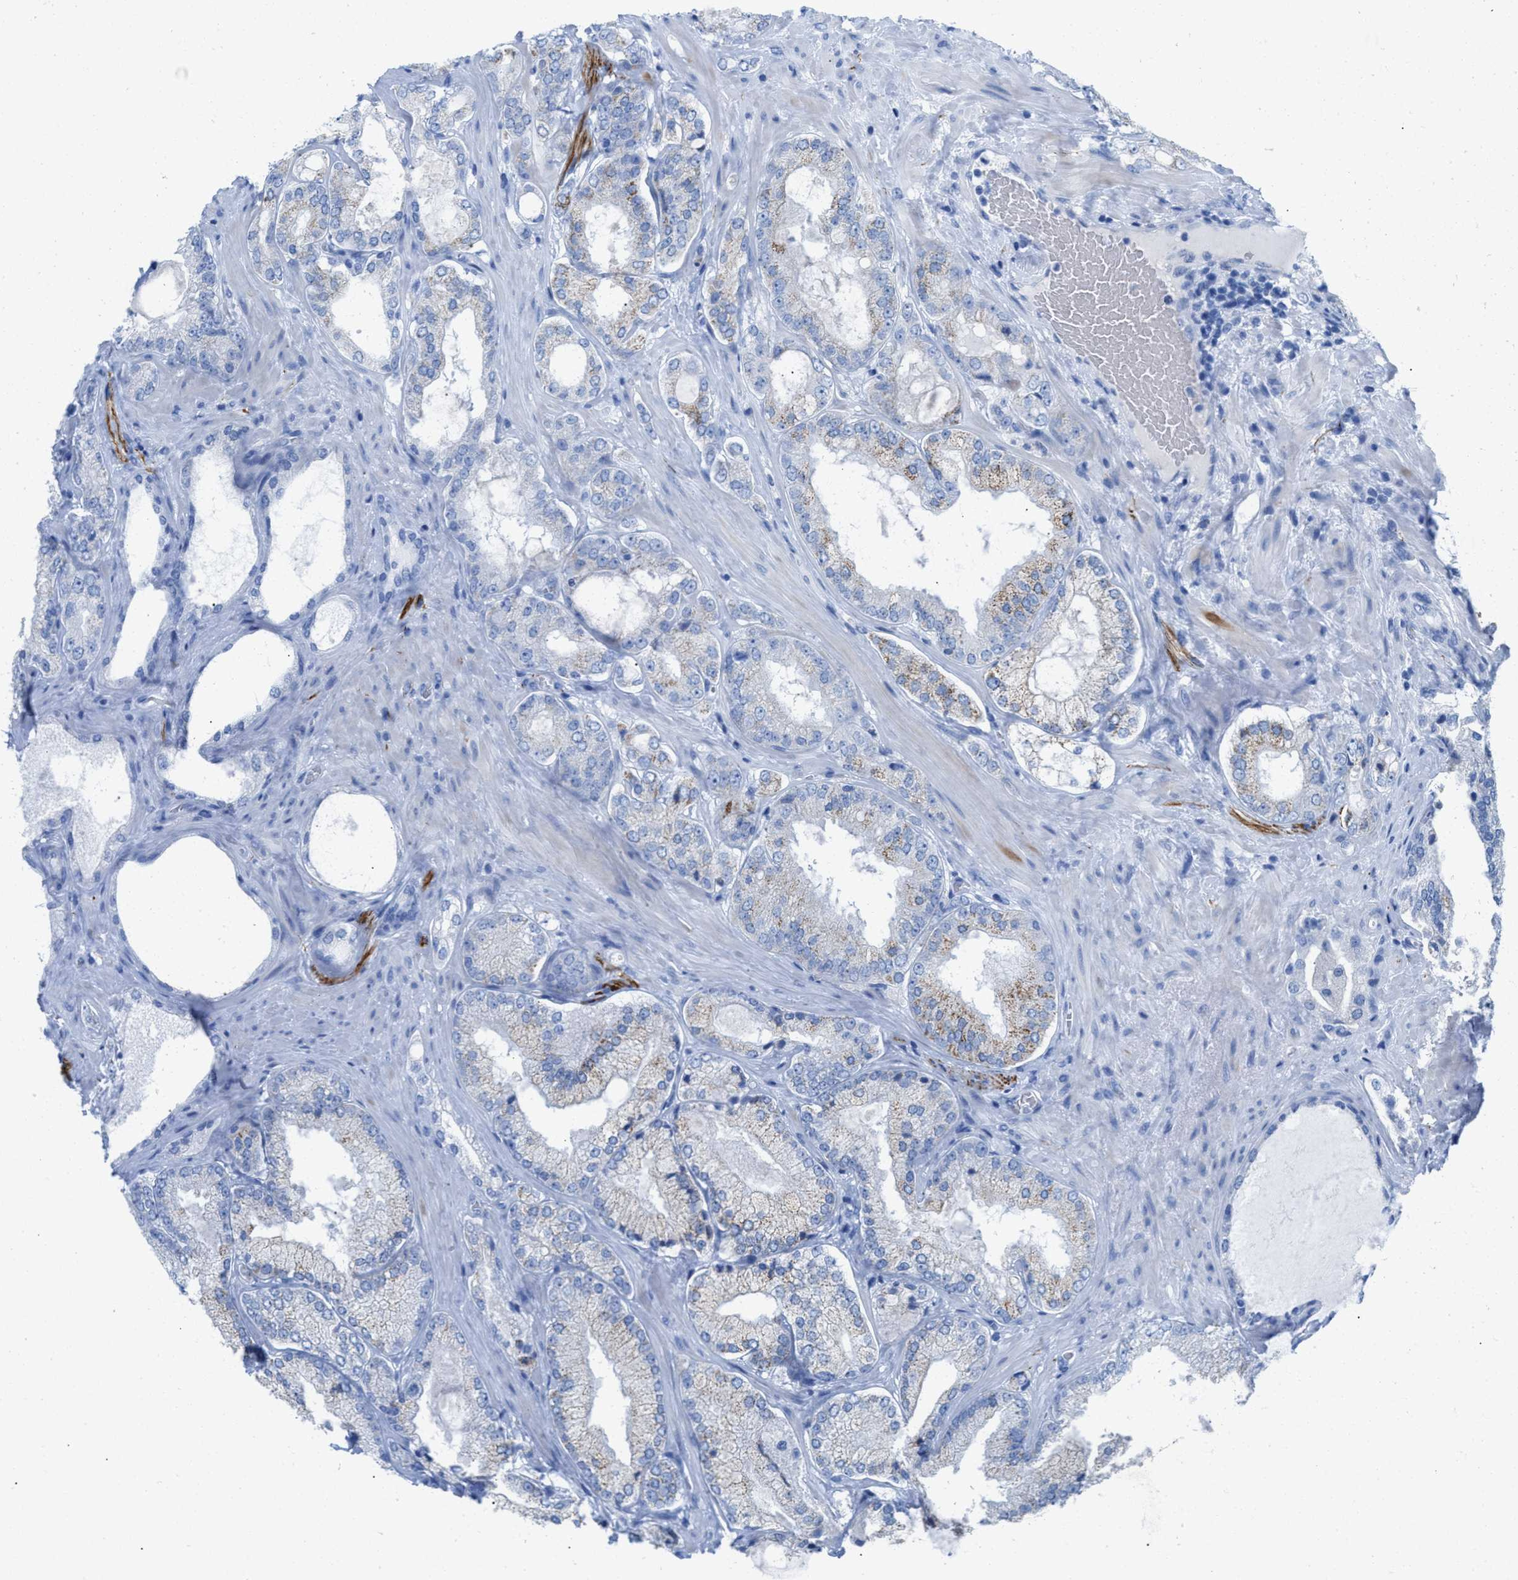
{"staining": {"intensity": "moderate", "quantity": "<25%", "location": "cytoplasmic/membranous"}, "tissue": "prostate cancer", "cell_type": "Tumor cells", "image_type": "cancer", "snomed": [{"axis": "morphology", "description": "Adenocarcinoma, Low grade"}, {"axis": "topography", "description": "Prostate"}], "caption": "Immunohistochemical staining of prostate cancer reveals moderate cytoplasmic/membranous protein expression in approximately <25% of tumor cells.", "gene": "ANKFN1", "patient": {"sex": "male", "age": 65}}